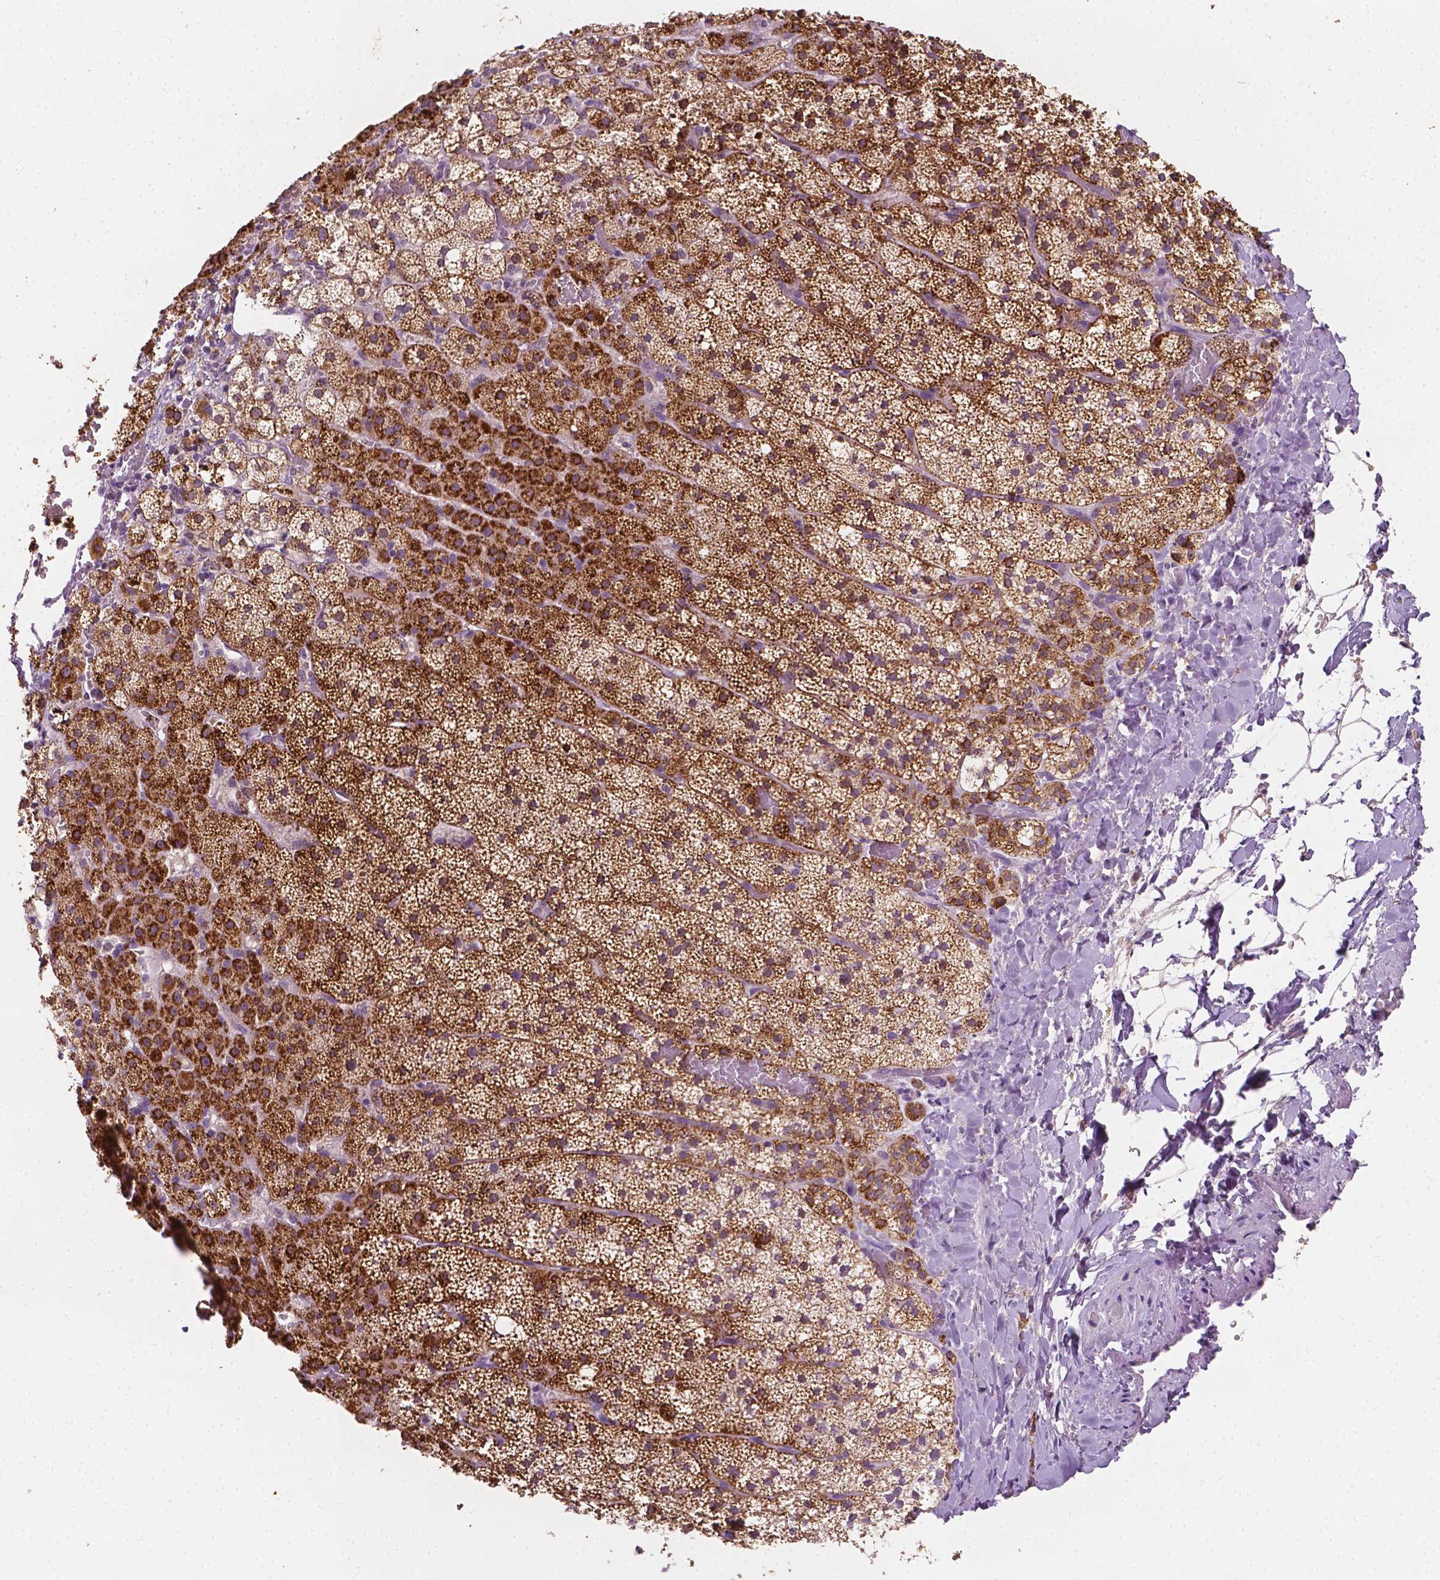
{"staining": {"intensity": "strong", "quantity": ">75%", "location": "cytoplasmic/membranous"}, "tissue": "adrenal gland", "cell_type": "Glandular cells", "image_type": "normal", "snomed": [{"axis": "morphology", "description": "Normal tissue, NOS"}, {"axis": "topography", "description": "Adrenal gland"}], "caption": "Immunohistochemistry of unremarkable adrenal gland reveals high levels of strong cytoplasmic/membranous positivity in about >75% of glandular cells. The staining is performed using DAB brown chromogen to label protein expression. The nuclei are counter-stained blue using hematoxylin.", "gene": "MROH6", "patient": {"sex": "male", "age": 53}}